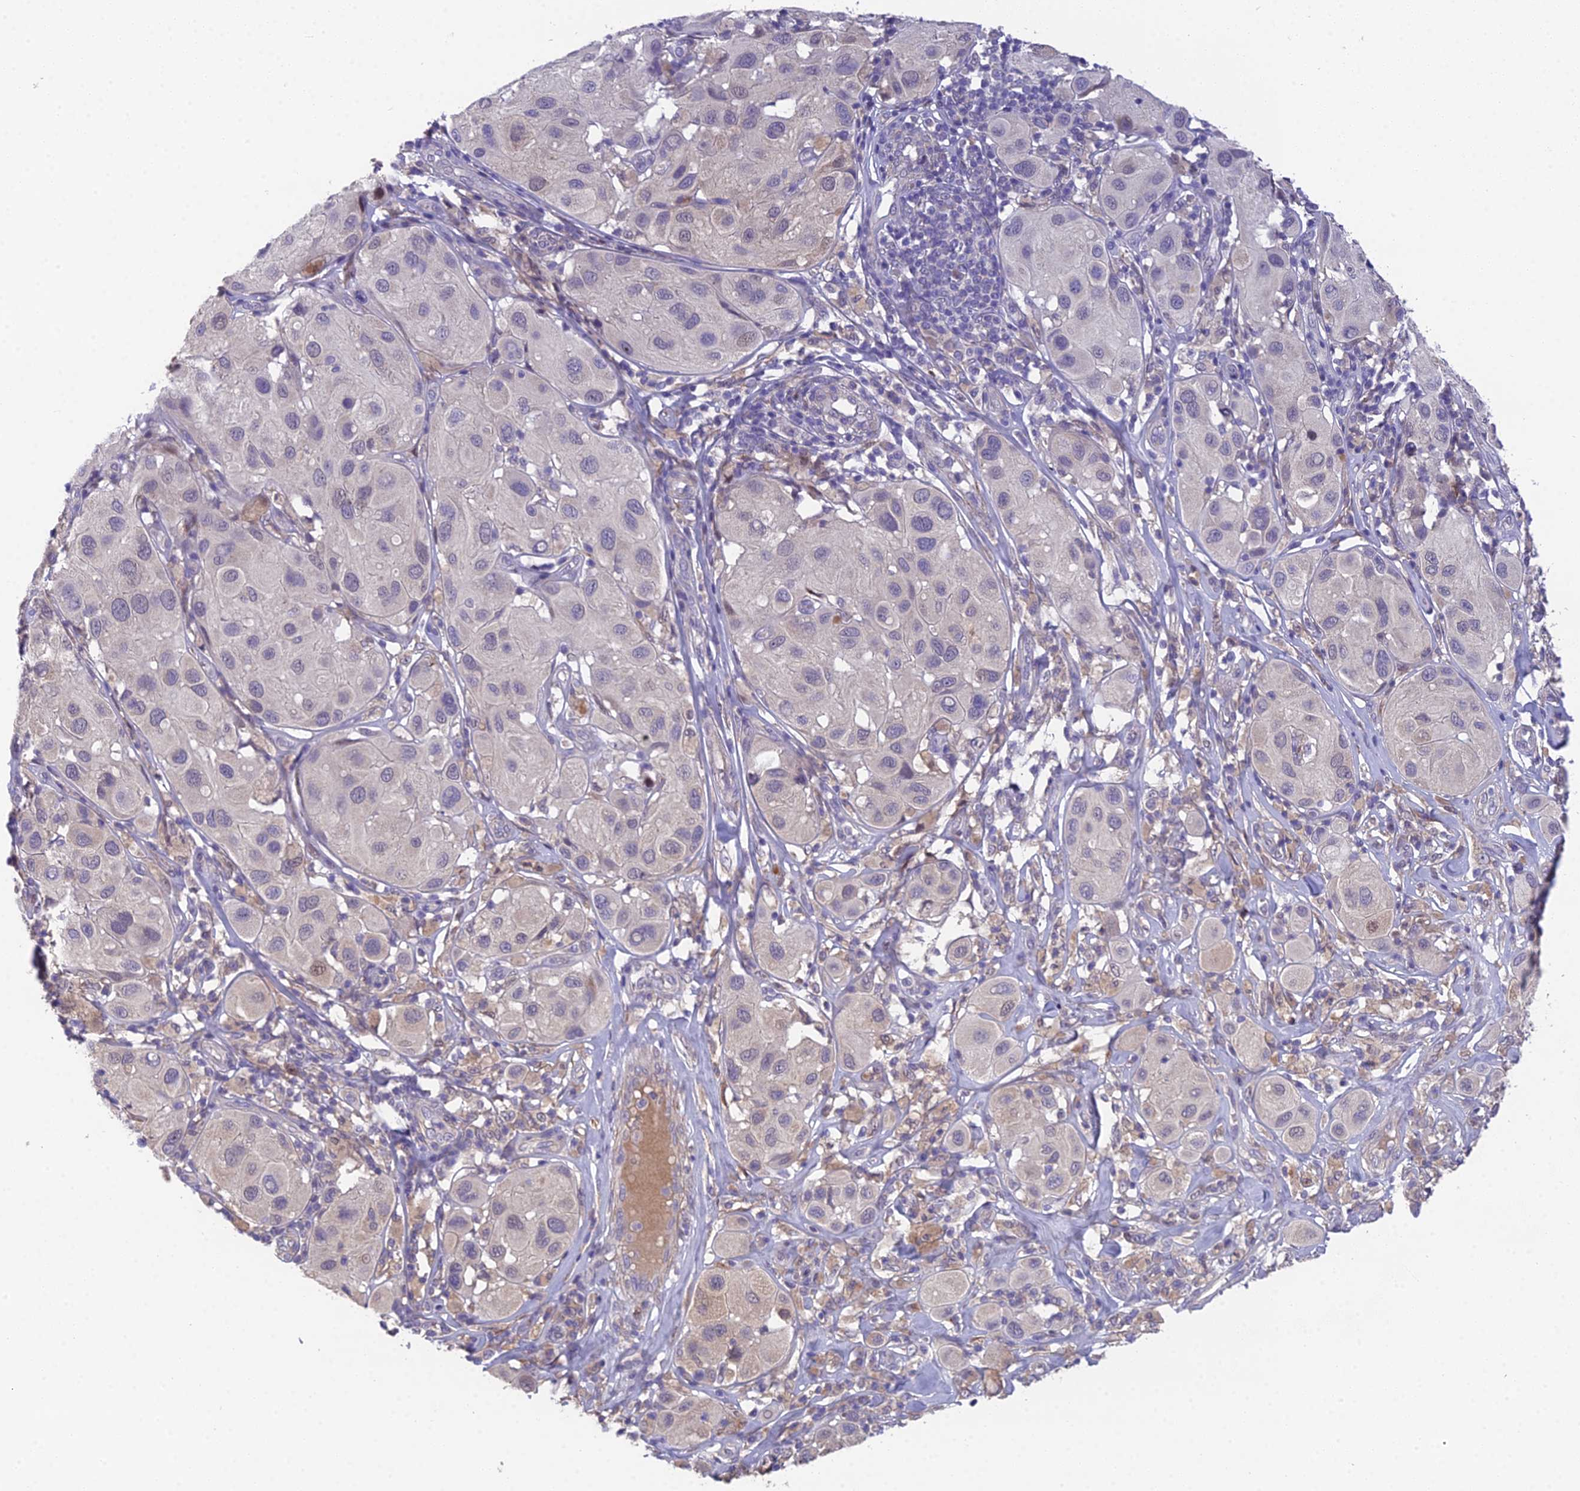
{"staining": {"intensity": "negative", "quantity": "none", "location": "none"}, "tissue": "melanoma", "cell_type": "Tumor cells", "image_type": "cancer", "snomed": [{"axis": "morphology", "description": "Malignant melanoma, Metastatic site"}, {"axis": "topography", "description": "Skin"}], "caption": "The photomicrograph shows no staining of tumor cells in melanoma.", "gene": "PUS10", "patient": {"sex": "male", "age": 41}}